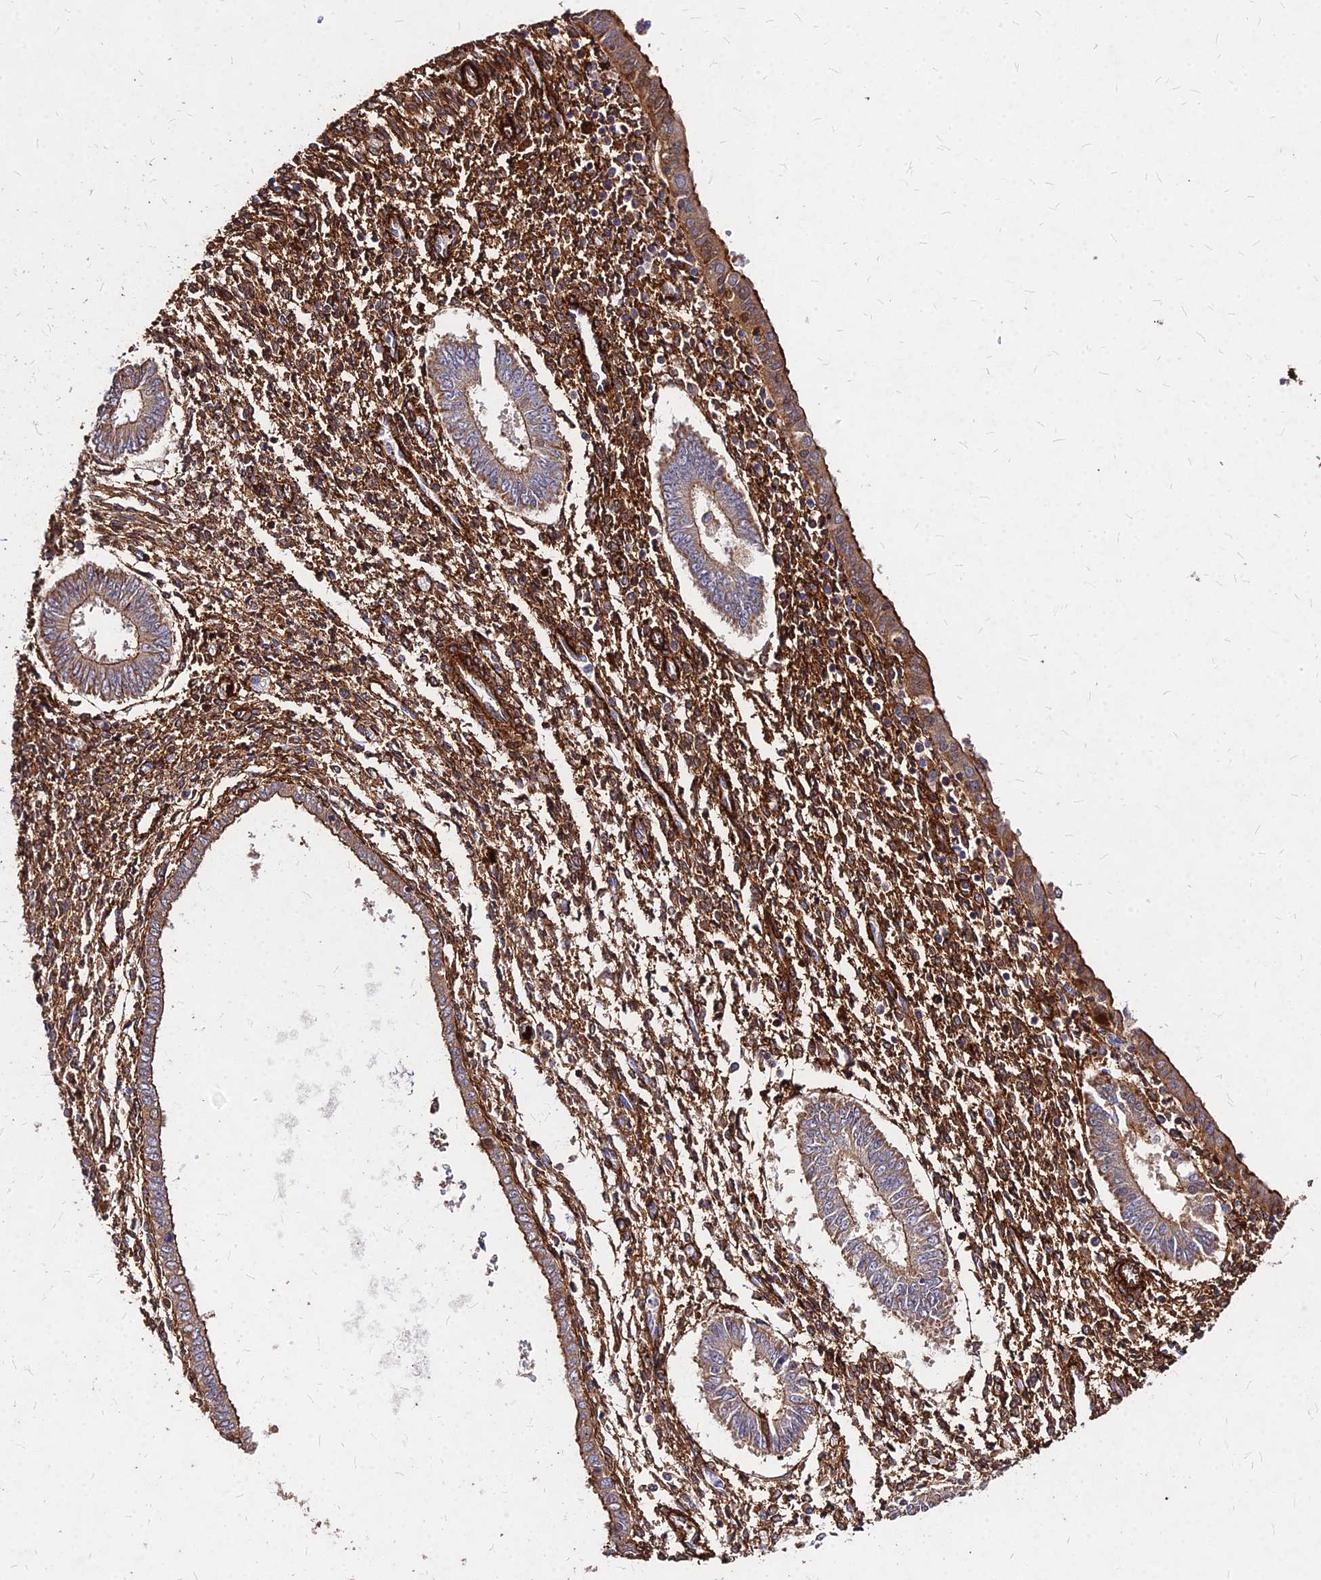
{"staining": {"intensity": "strong", "quantity": ">75%", "location": "cytoplasmic/membranous"}, "tissue": "endometrium", "cell_type": "Cells in endometrial stroma", "image_type": "normal", "snomed": [{"axis": "morphology", "description": "Normal tissue, NOS"}, {"axis": "topography", "description": "Endometrium"}], "caption": "Immunohistochemistry (IHC) of unremarkable endometrium reveals high levels of strong cytoplasmic/membranous positivity in approximately >75% of cells in endometrial stroma. Immunohistochemistry (IHC) stains the protein in brown and the nuclei are stained blue.", "gene": "EFCC1", "patient": {"sex": "female", "age": 35}}